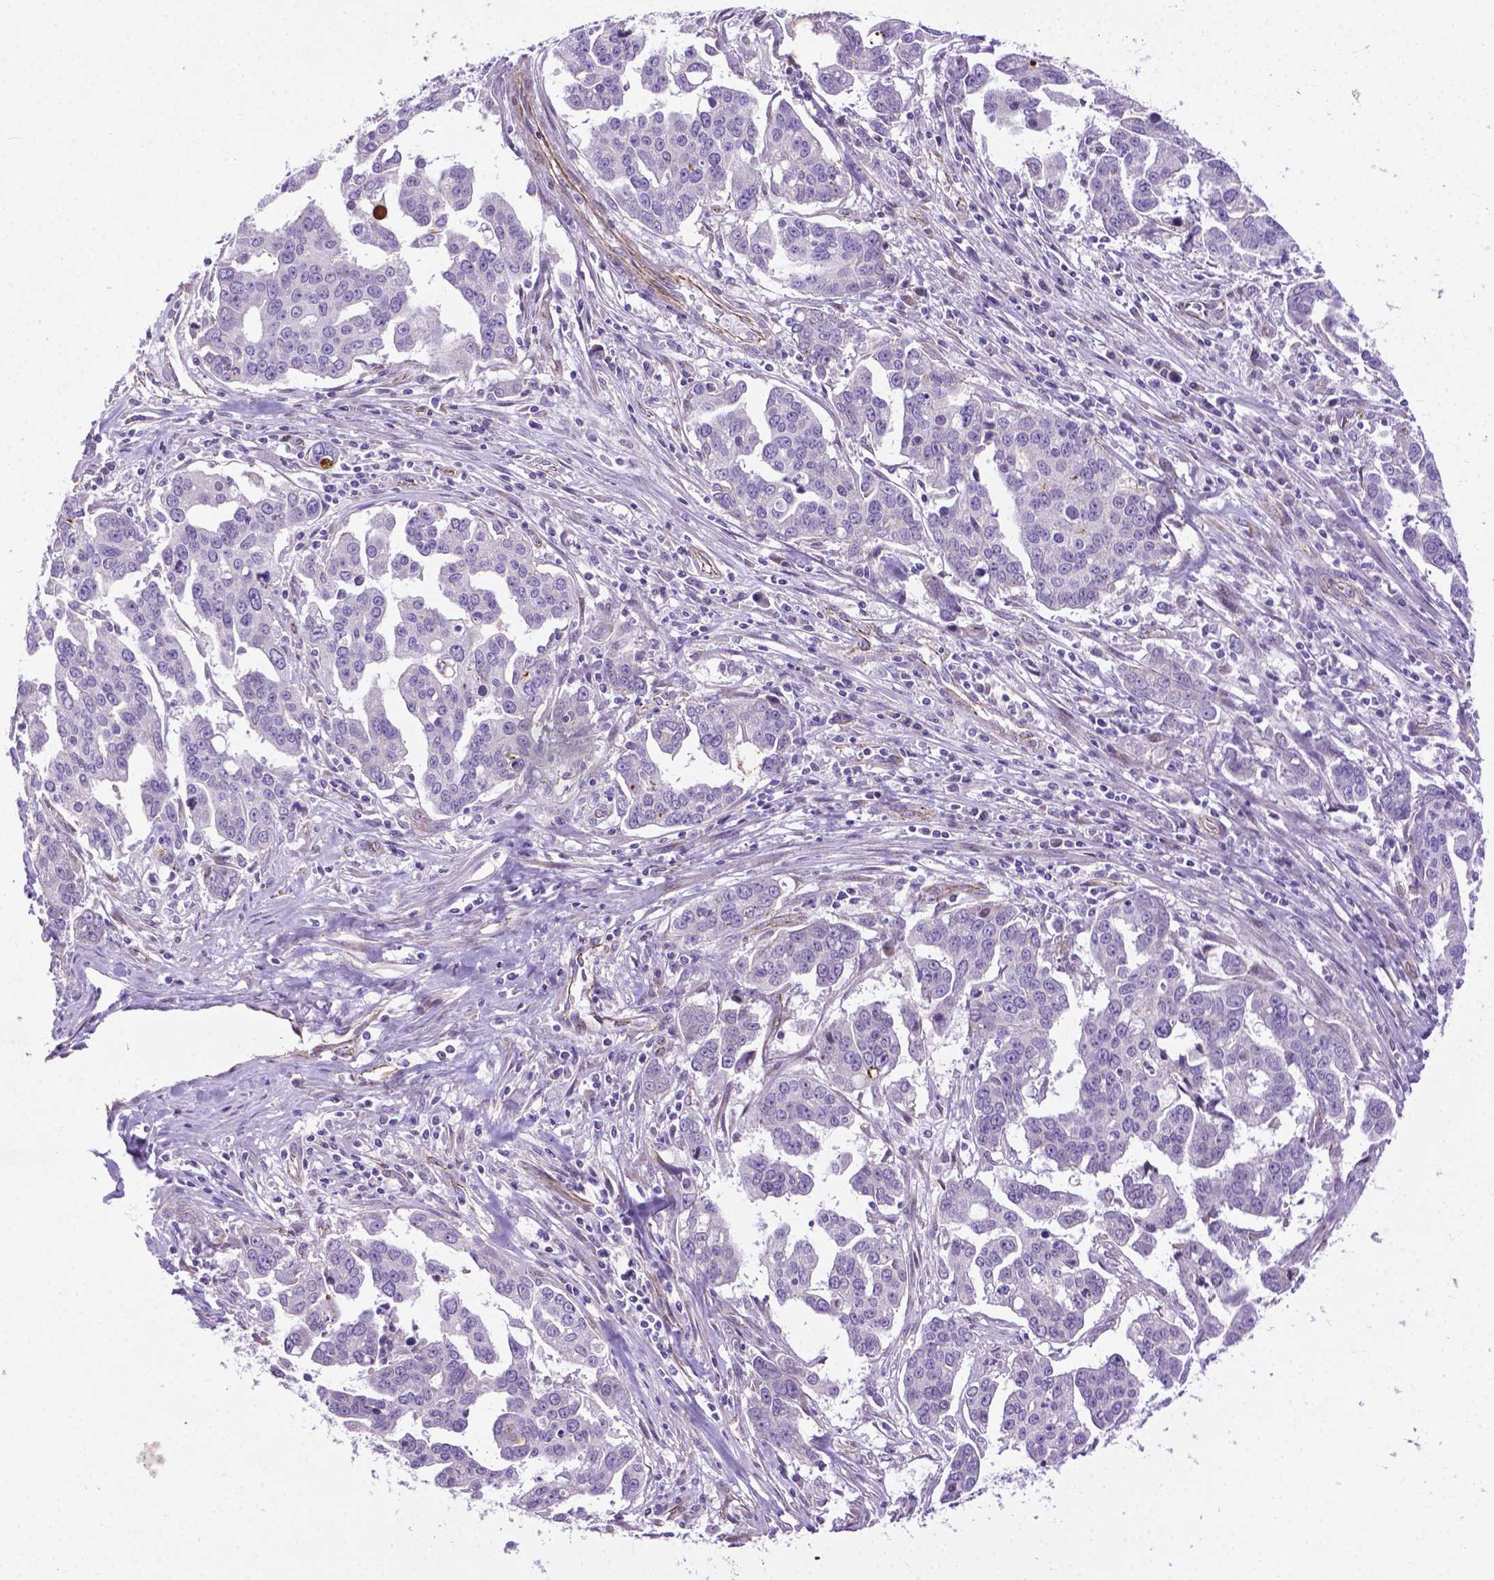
{"staining": {"intensity": "negative", "quantity": "none", "location": "none"}, "tissue": "ovarian cancer", "cell_type": "Tumor cells", "image_type": "cancer", "snomed": [{"axis": "morphology", "description": "Carcinoma, endometroid"}, {"axis": "topography", "description": "Ovary"}], "caption": "High power microscopy image of an immunohistochemistry micrograph of endometroid carcinoma (ovarian), revealing no significant expression in tumor cells.", "gene": "CCER2", "patient": {"sex": "female", "age": 78}}